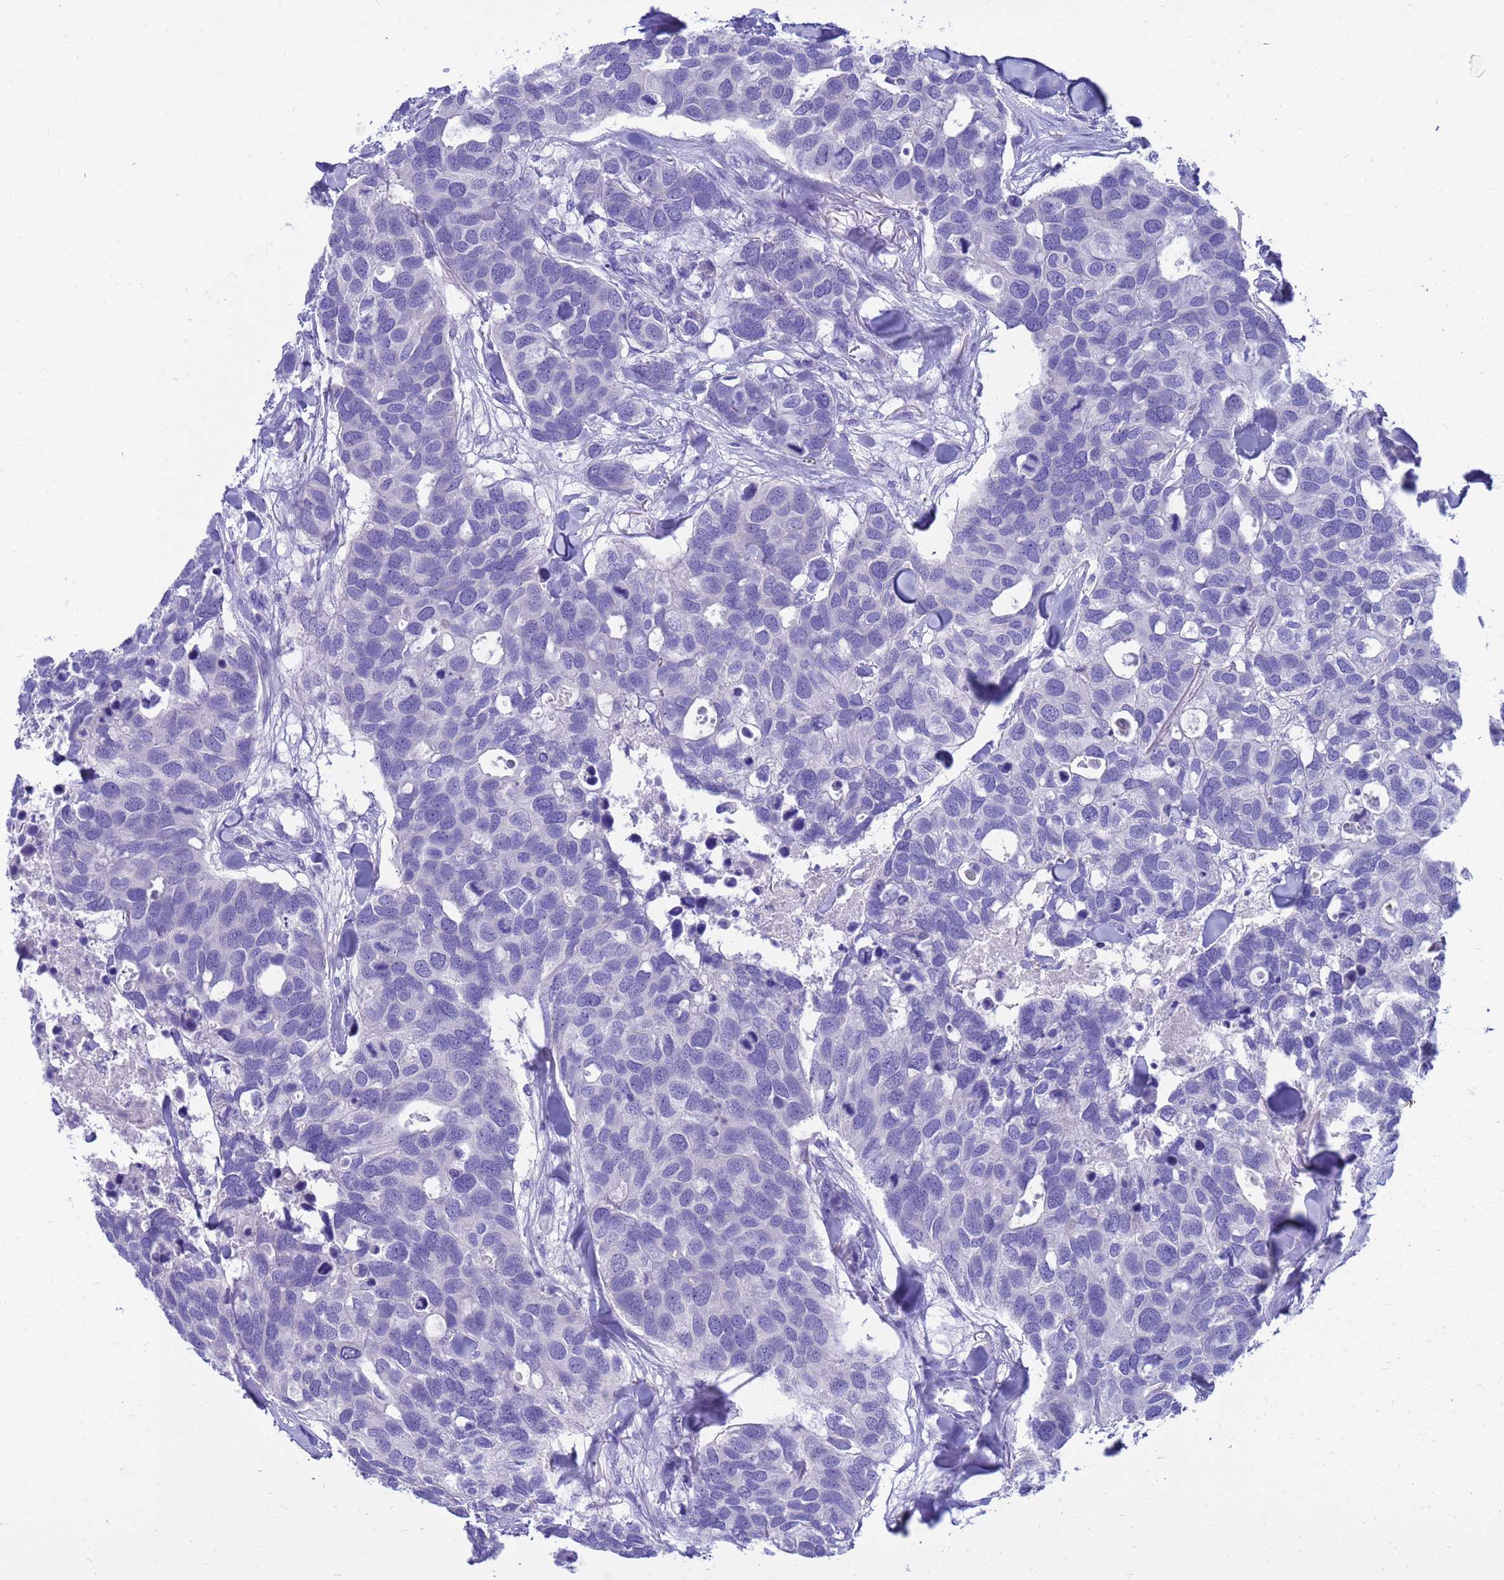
{"staining": {"intensity": "negative", "quantity": "none", "location": "none"}, "tissue": "breast cancer", "cell_type": "Tumor cells", "image_type": "cancer", "snomed": [{"axis": "morphology", "description": "Duct carcinoma"}, {"axis": "topography", "description": "Breast"}], "caption": "Tumor cells show no significant positivity in infiltrating ductal carcinoma (breast). (IHC, brightfield microscopy, high magnification).", "gene": "SYCN", "patient": {"sex": "female", "age": 83}}